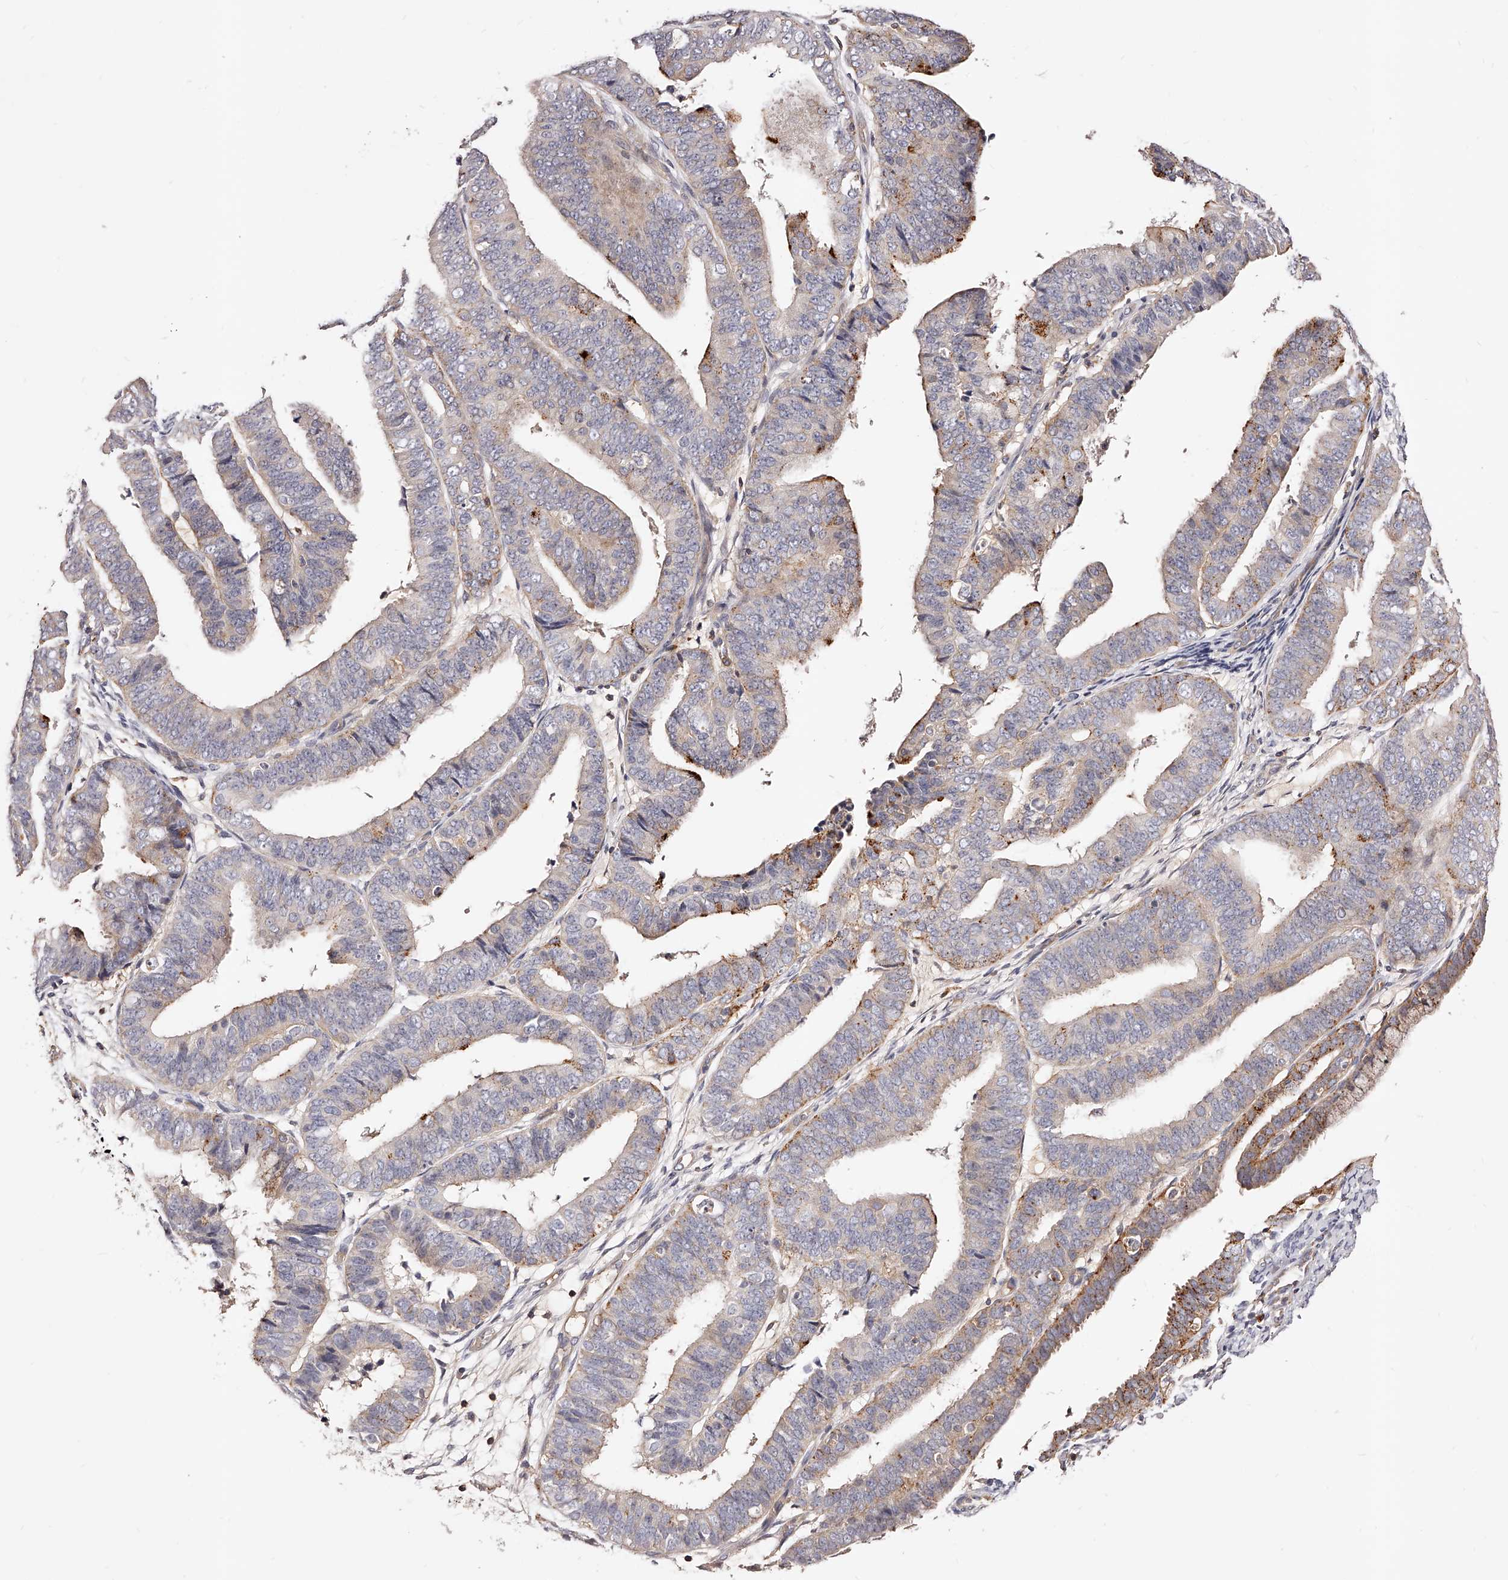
{"staining": {"intensity": "strong", "quantity": "<25%", "location": "cytoplasmic/membranous"}, "tissue": "endometrial cancer", "cell_type": "Tumor cells", "image_type": "cancer", "snomed": [{"axis": "morphology", "description": "Adenocarcinoma, NOS"}, {"axis": "topography", "description": "Endometrium"}], "caption": "A brown stain shows strong cytoplasmic/membranous positivity of a protein in endometrial adenocarcinoma tumor cells.", "gene": "PHACTR1", "patient": {"sex": "female", "age": 63}}